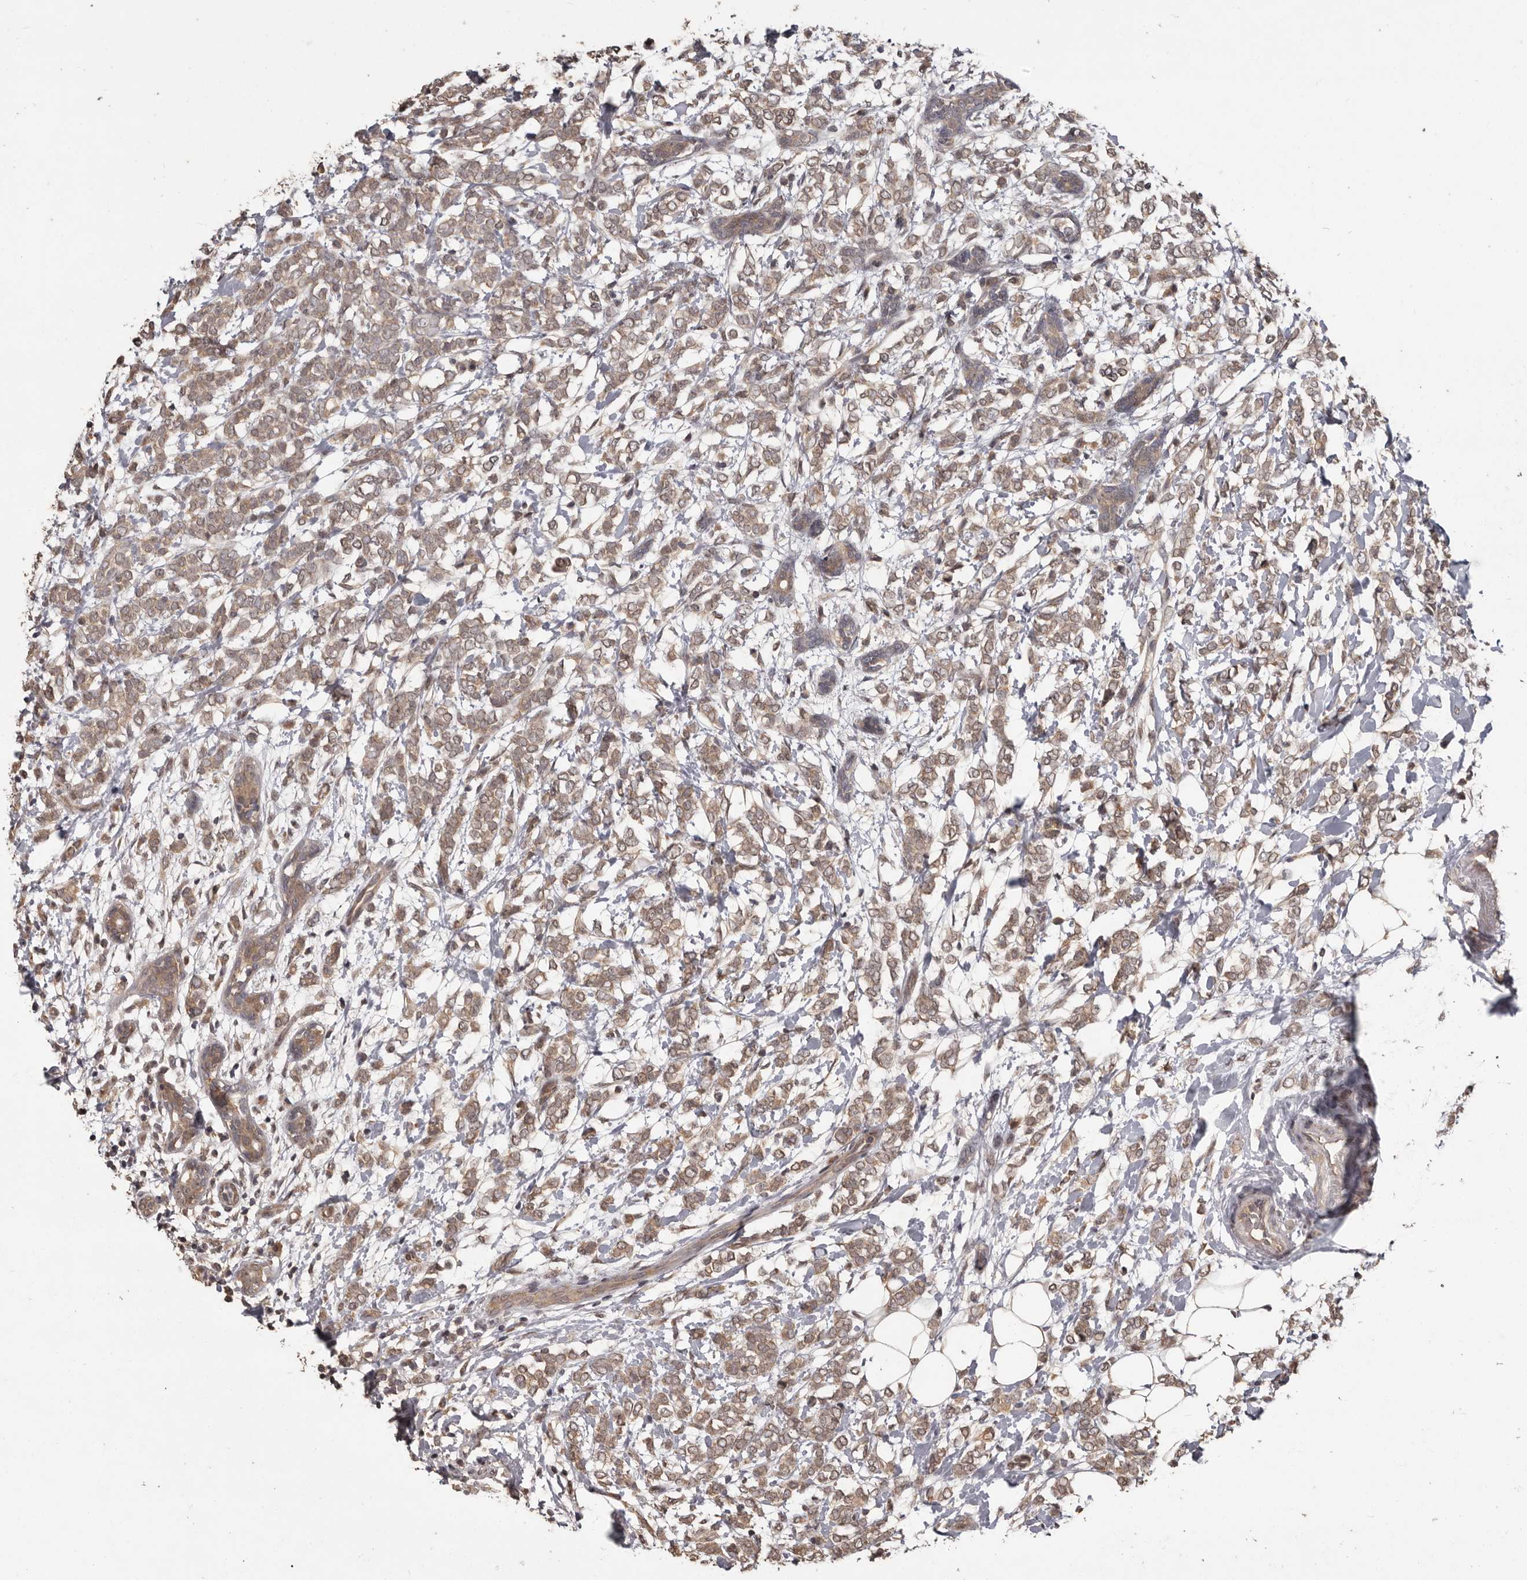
{"staining": {"intensity": "moderate", "quantity": ">75%", "location": "cytoplasmic/membranous,nuclear"}, "tissue": "breast cancer", "cell_type": "Tumor cells", "image_type": "cancer", "snomed": [{"axis": "morphology", "description": "Normal tissue, NOS"}, {"axis": "morphology", "description": "Lobular carcinoma"}, {"axis": "topography", "description": "Breast"}], "caption": "Protein expression analysis of human breast cancer reveals moderate cytoplasmic/membranous and nuclear positivity in approximately >75% of tumor cells. (DAB IHC, brown staining for protein, blue staining for nuclei).", "gene": "ZFP14", "patient": {"sex": "female", "age": 47}}